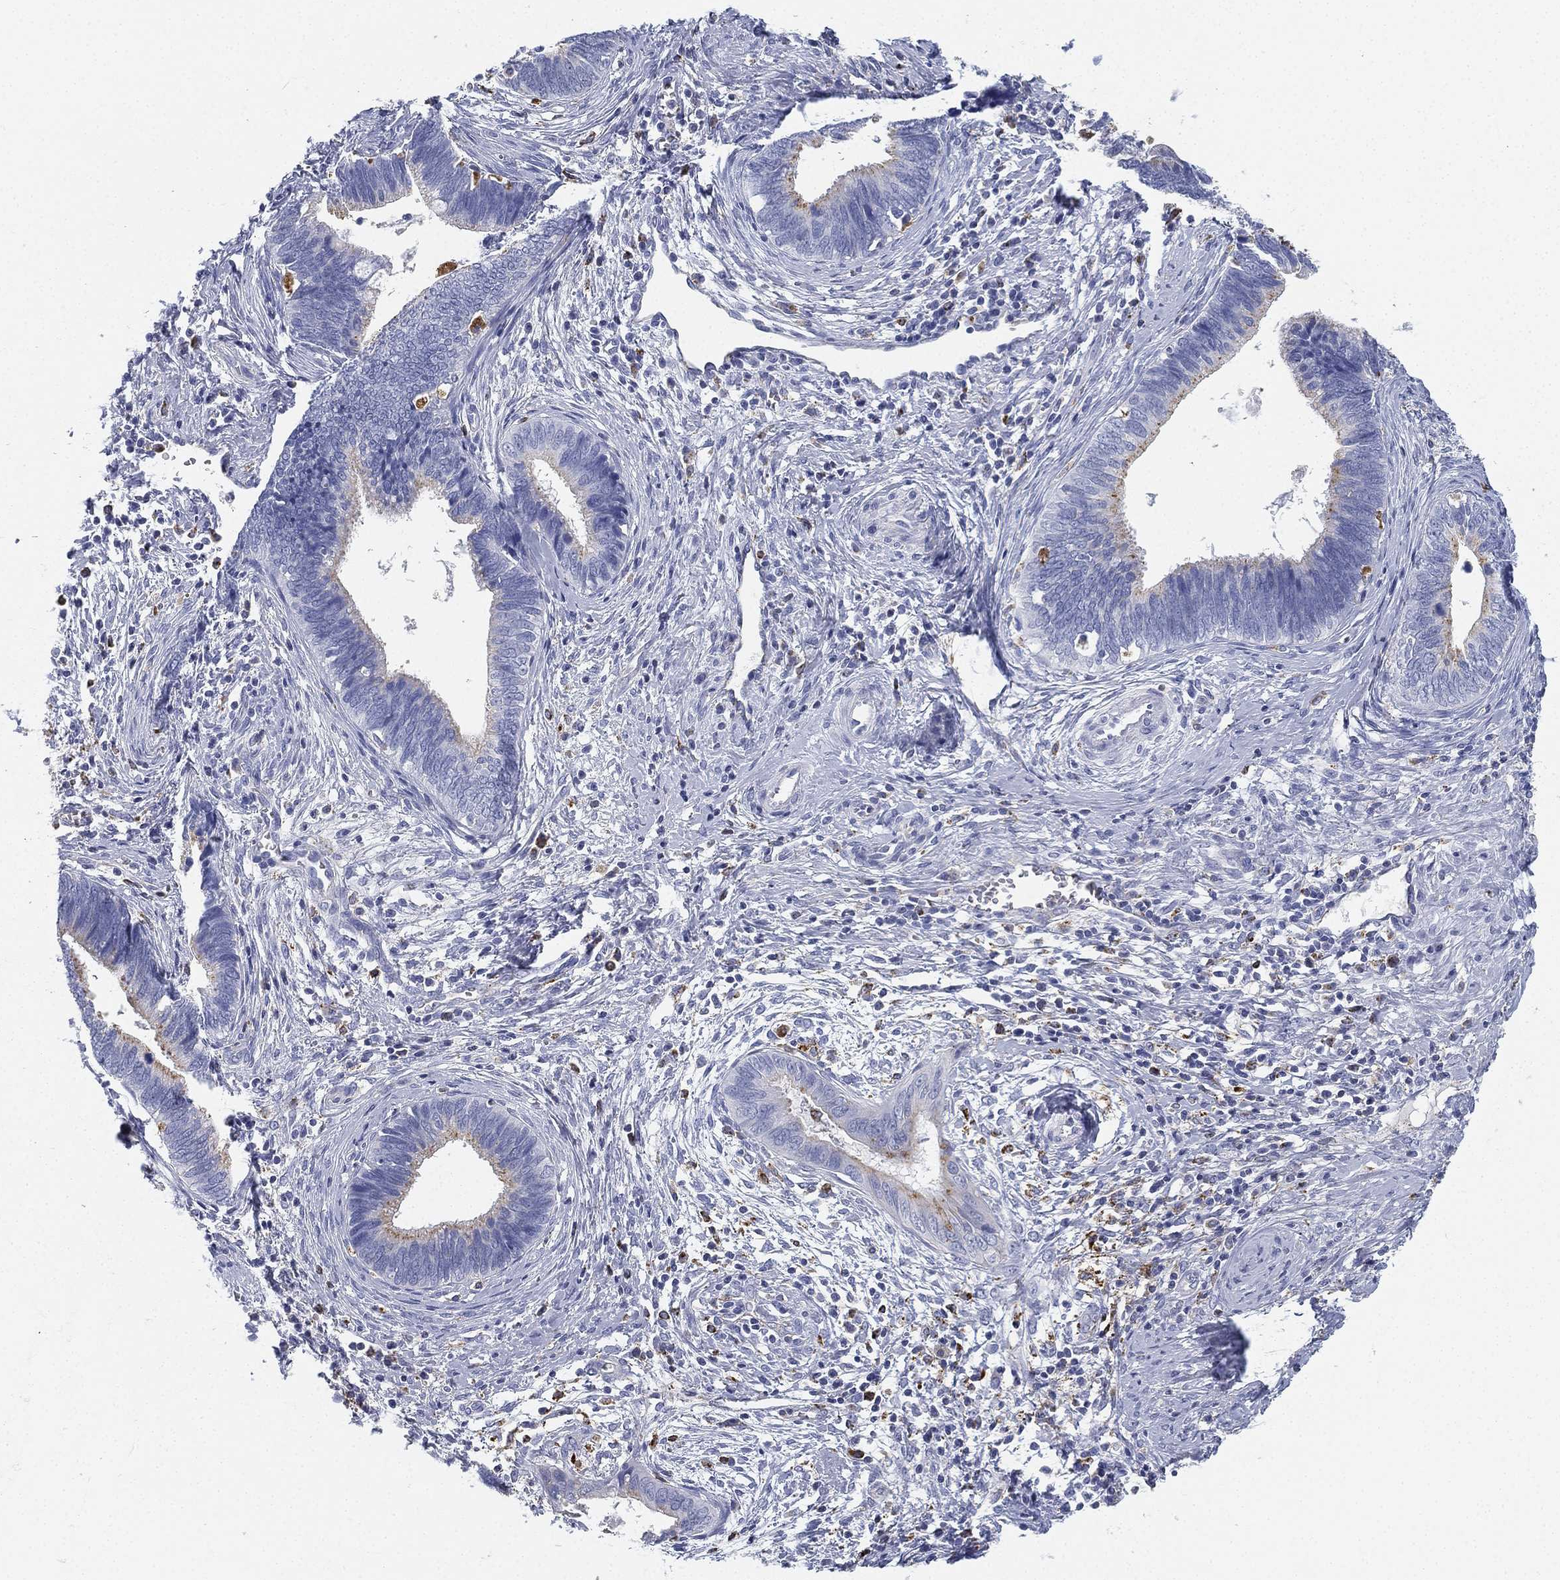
{"staining": {"intensity": "moderate", "quantity": "<25%", "location": "cytoplasmic/membranous"}, "tissue": "cervical cancer", "cell_type": "Tumor cells", "image_type": "cancer", "snomed": [{"axis": "morphology", "description": "Adenocarcinoma, NOS"}, {"axis": "topography", "description": "Cervix"}], "caption": "Cervical adenocarcinoma stained for a protein shows moderate cytoplasmic/membranous positivity in tumor cells.", "gene": "NPC2", "patient": {"sex": "female", "age": 42}}